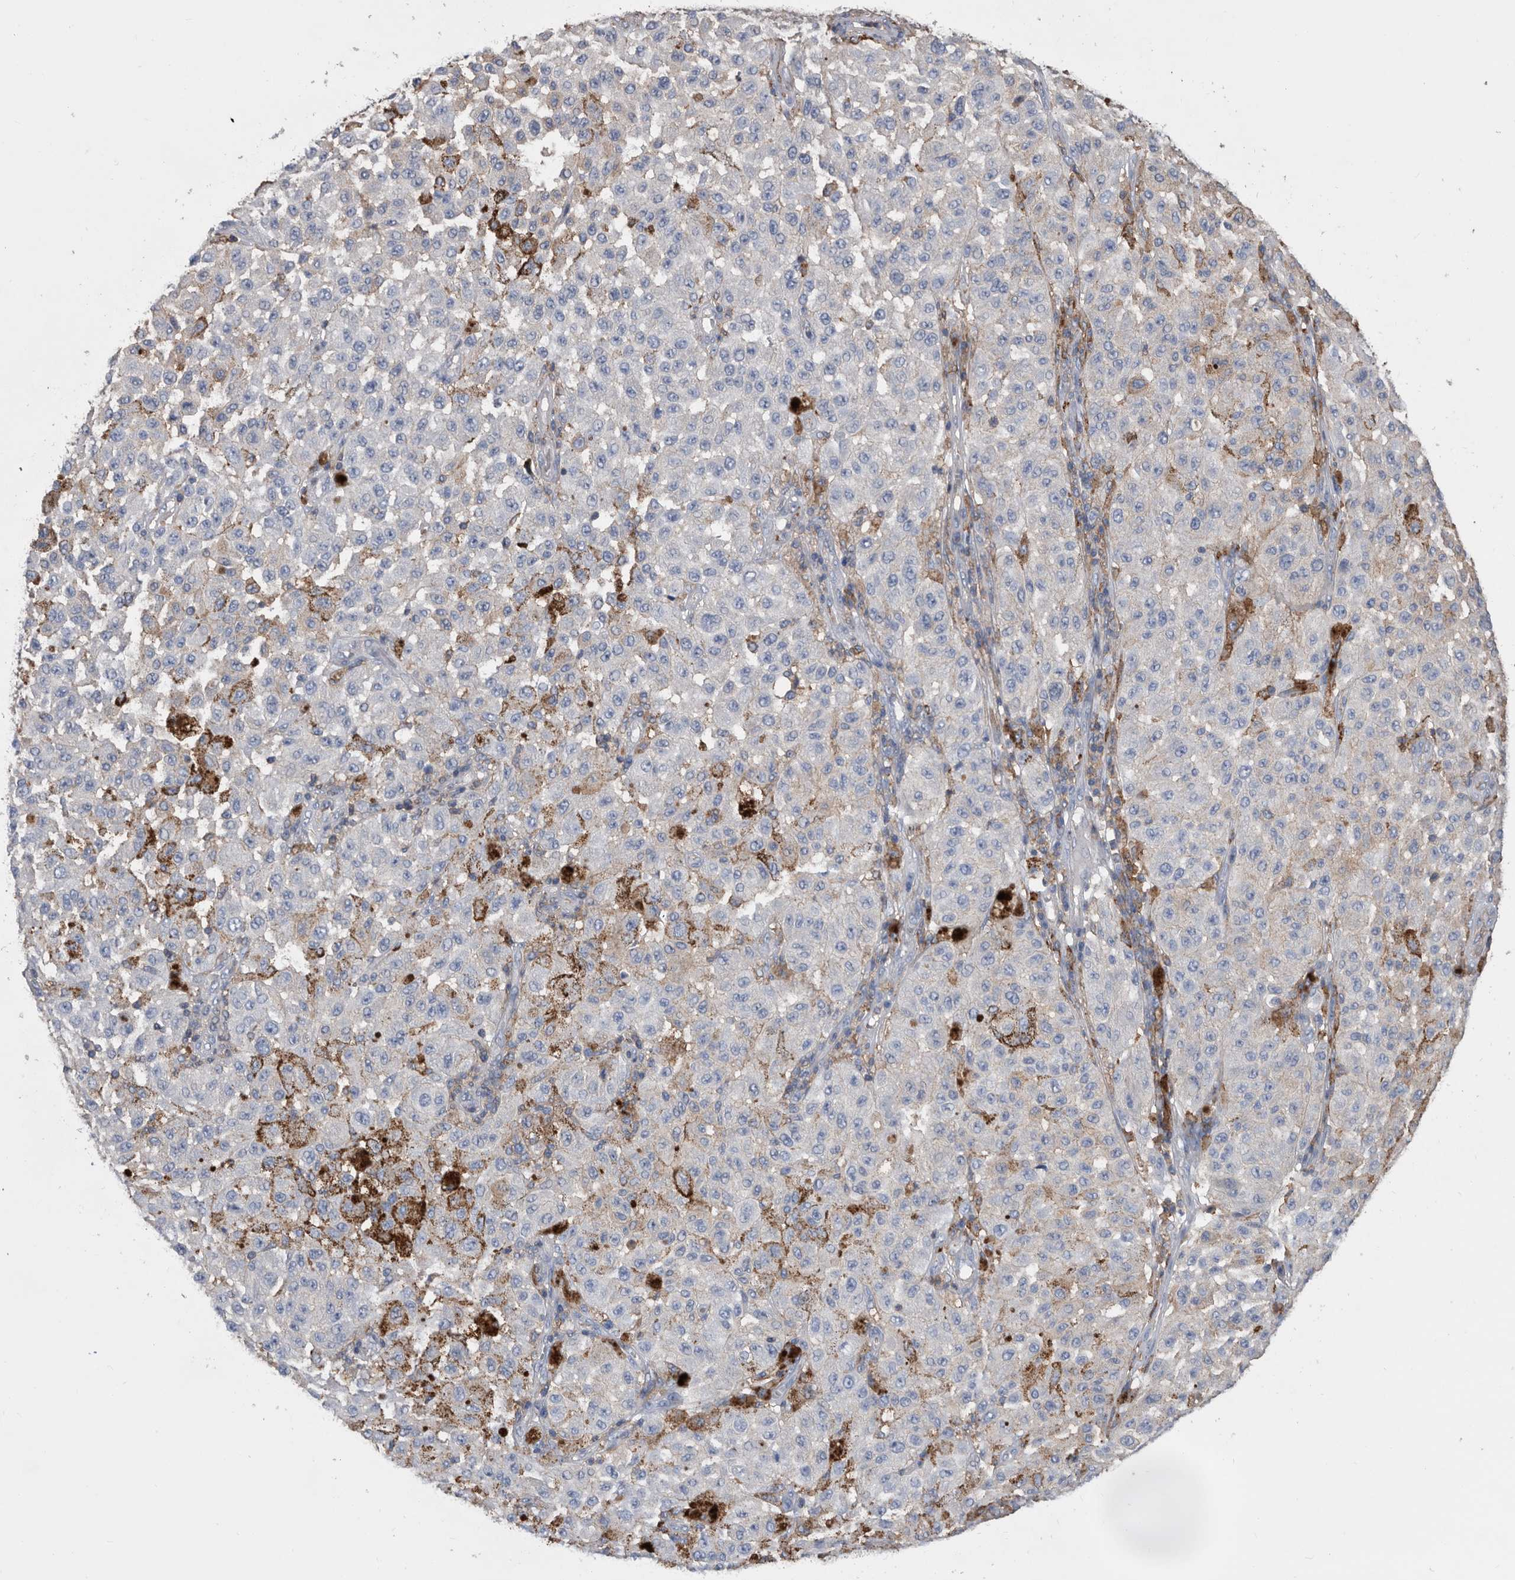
{"staining": {"intensity": "negative", "quantity": "none", "location": "none"}, "tissue": "melanoma", "cell_type": "Tumor cells", "image_type": "cancer", "snomed": [{"axis": "morphology", "description": "Malignant melanoma, NOS"}, {"axis": "topography", "description": "Skin"}], "caption": "The photomicrograph shows no staining of tumor cells in melanoma.", "gene": "MS4A4A", "patient": {"sex": "female", "age": 64}}